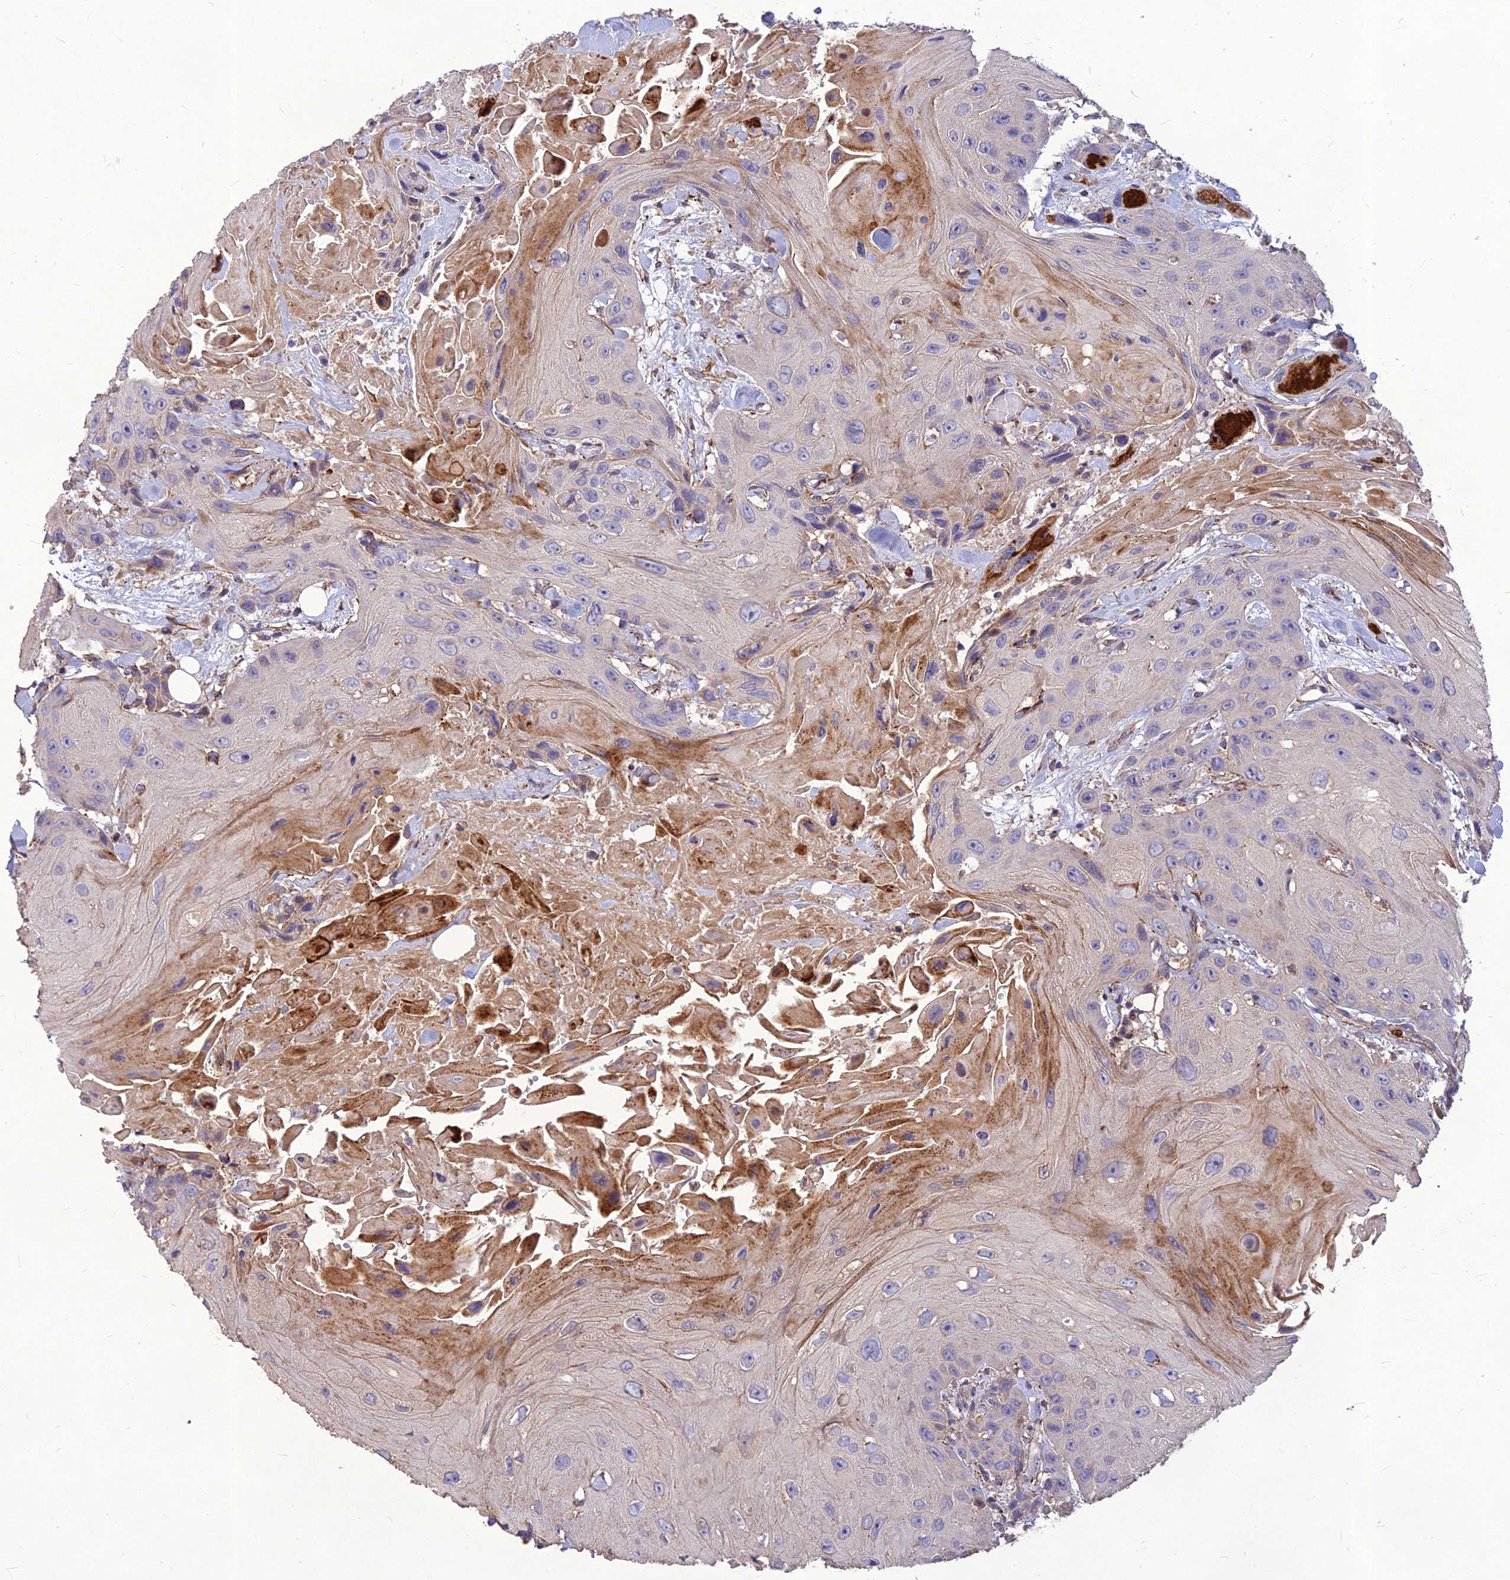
{"staining": {"intensity": "negative", "quantity": "none", "location": "none"}, "tissue": "head and neck cancer", "cell_type": "Tumor cells", "image_type": "cancer", "snomed": [{"axis": "morphology", "description": "Squamous cell carcinoma, NOS"}, {"axis": "topography", "description": "Head-Neck"}], "caption": "Micrograph shows no protein staining in tumor cells of head and neck cancer (squamous cell carcinoma) tissue.", "gene": "CLUH", "patient": {"sex": "male", "age": 81}}